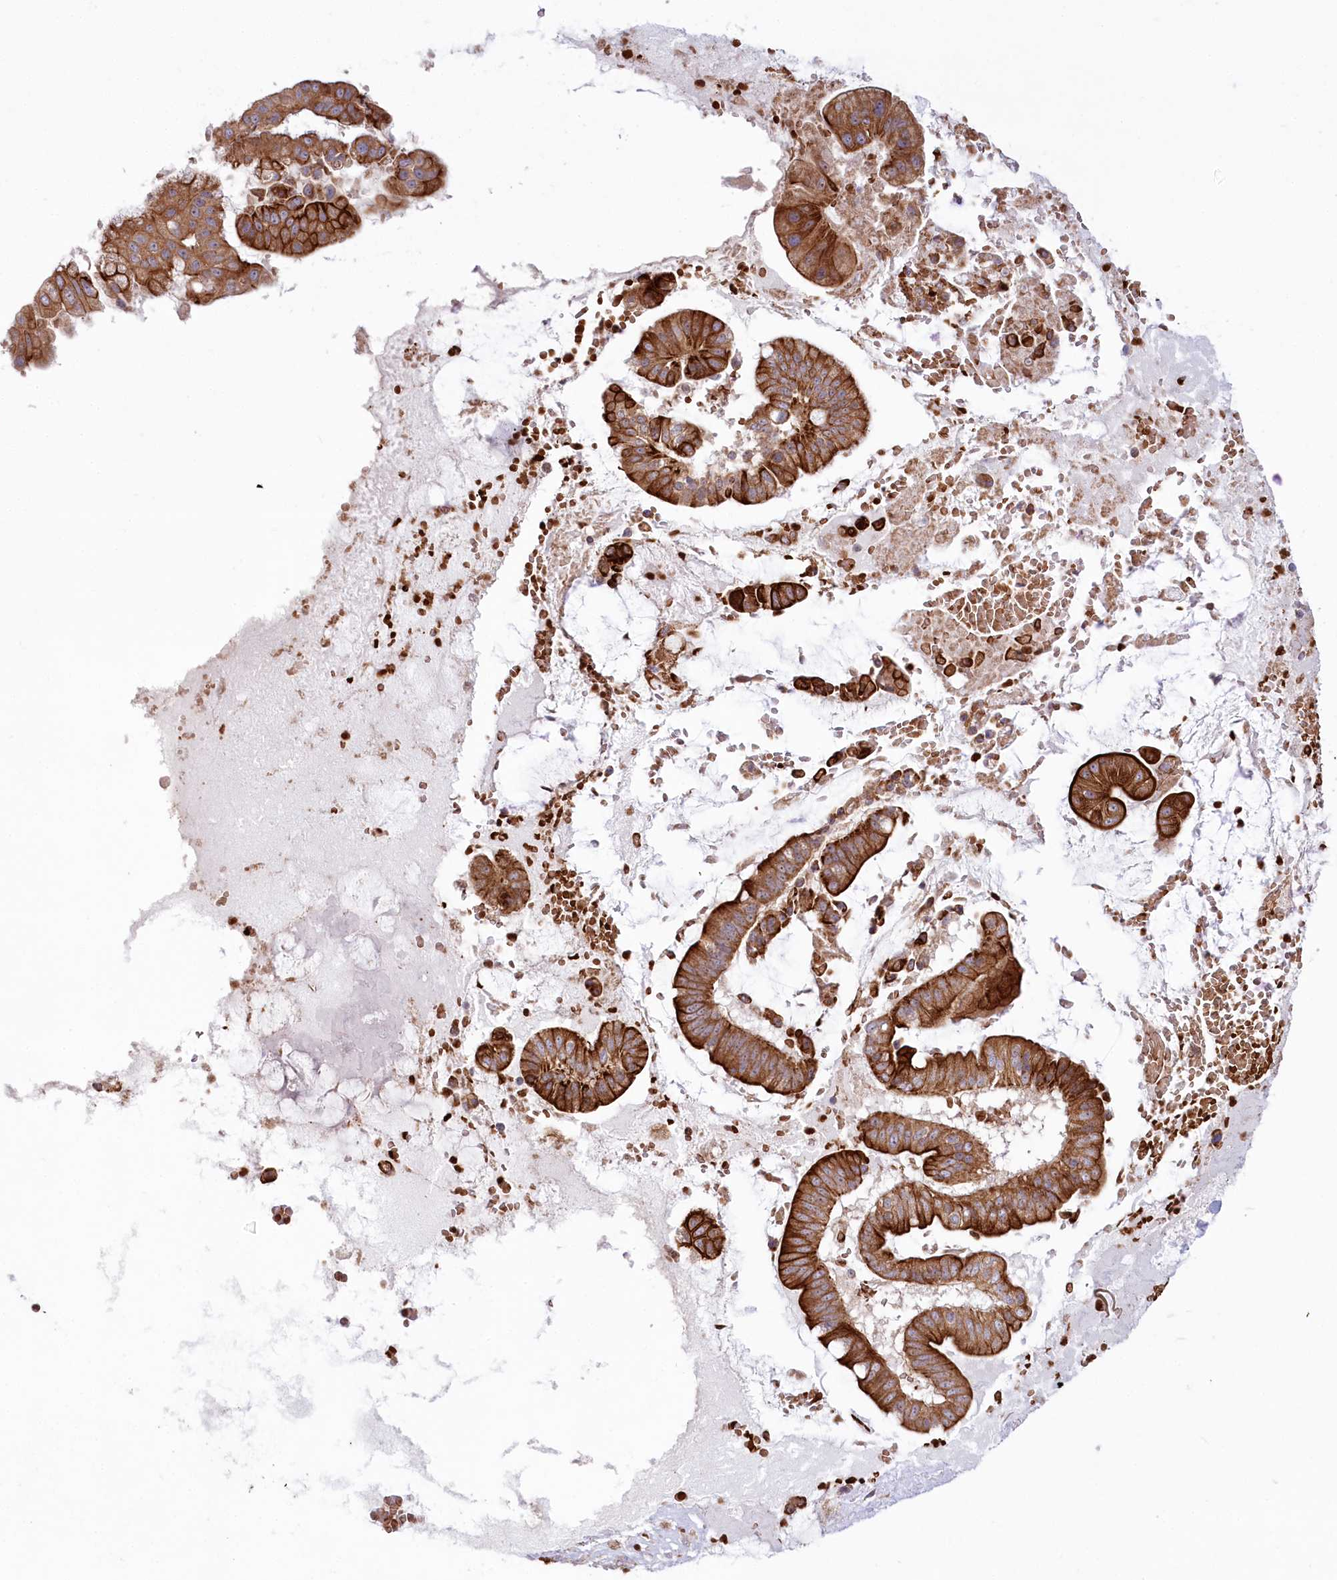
{"staining": {"intensity": "strong", "quantity": ">75%", "location": "cytoplasmic/membranous"}, "tissue": "pancreatic cancer", "cell_type": "Tumor cells", "image_type": "cancer", "snomed": [{"axis": "morphology", "description": "Inflammation, NOS"}, {"axis": "morphology", "description": "Adenocarcinoma, NOS"}, {"axis": "topography", "description": "Pancreas"}], "caption": "A high amount of strong cytoplasmic/membranous staining is present in approximately >75% of tumor cells in pancreatic adenocarcinoma tissue.", "gene": "COMMD3", "patient": {"sex": "female", "age": 56}}